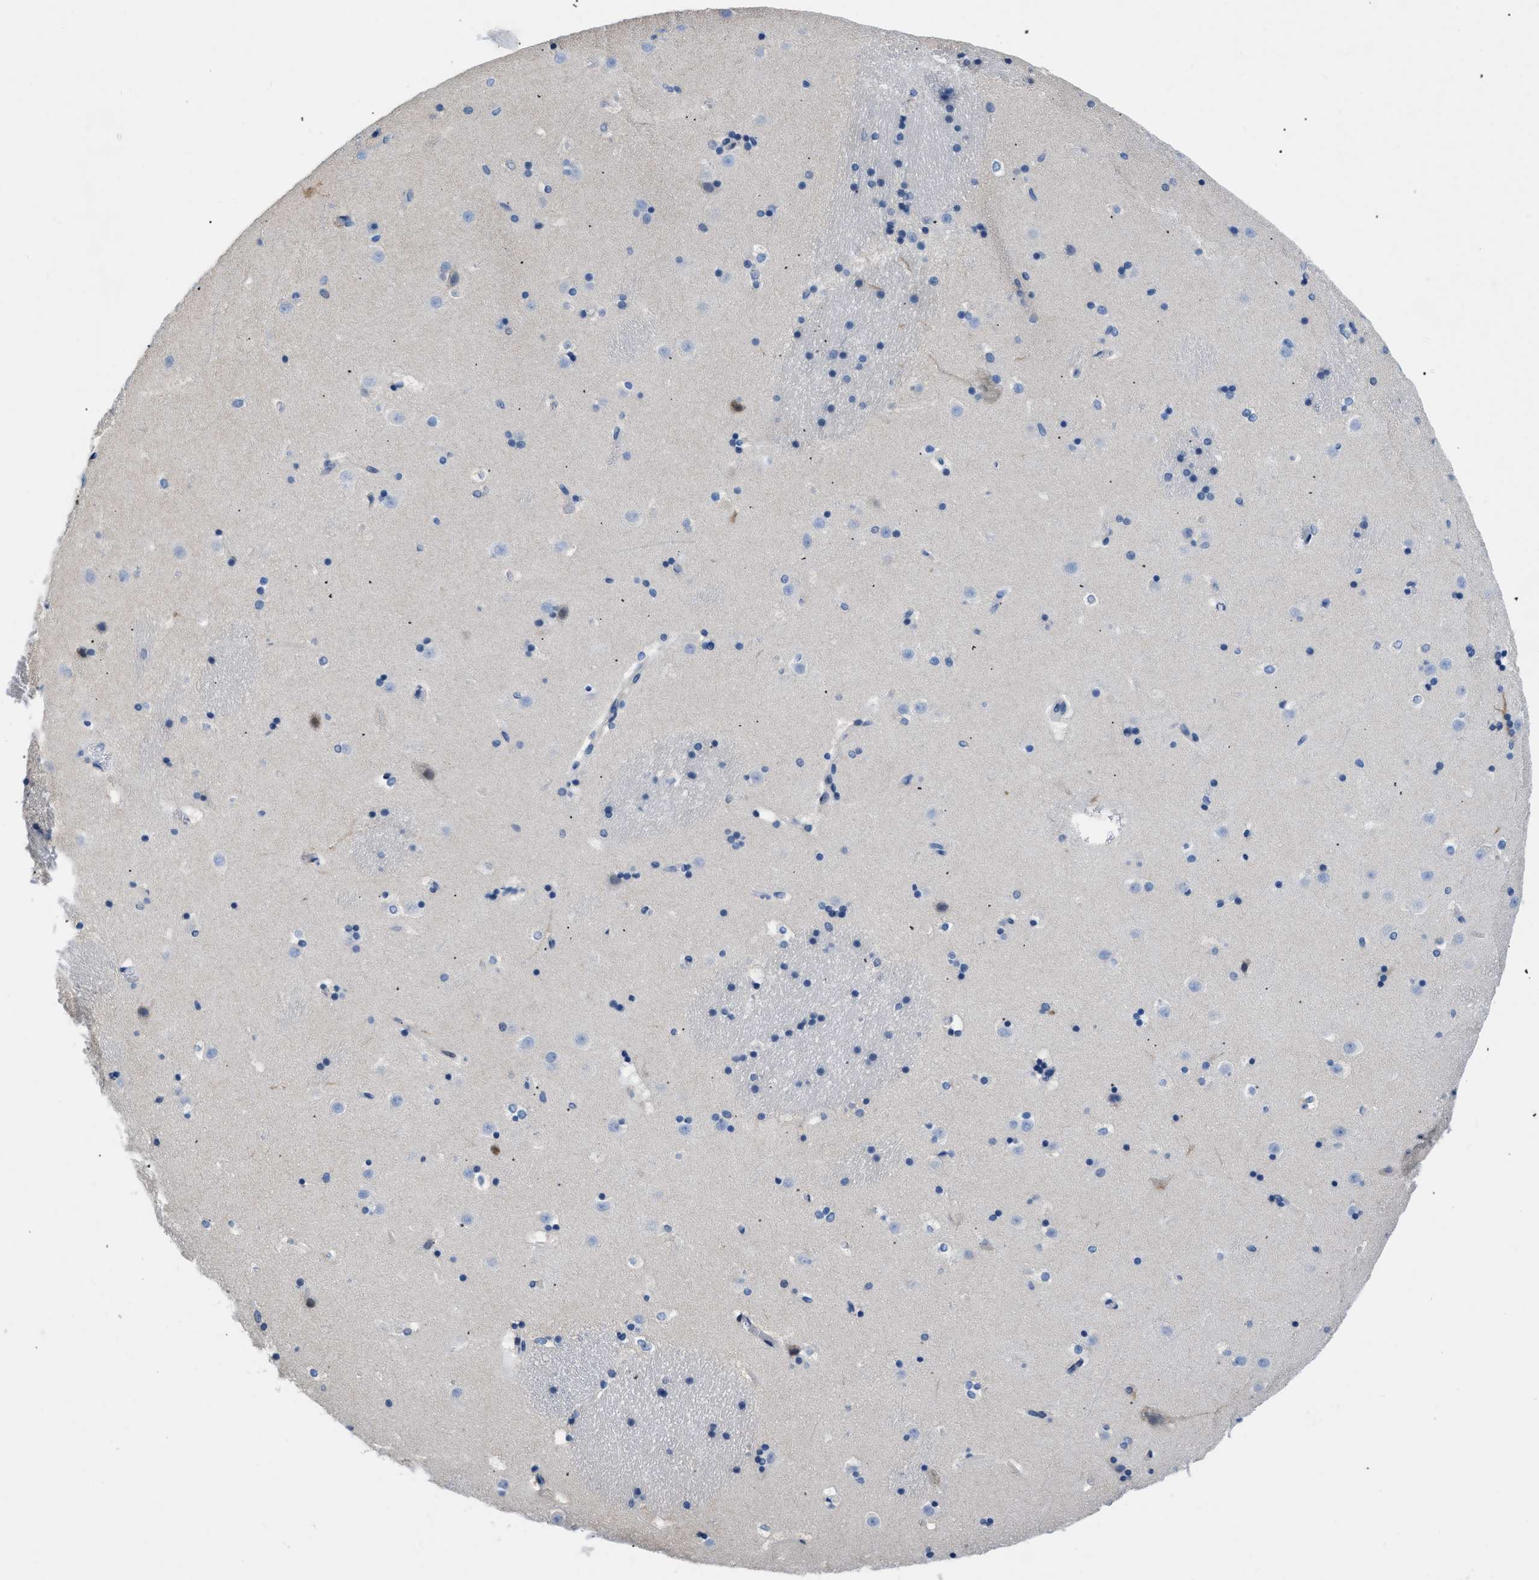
{"staining": {"intensity": "negative", "quantity": "none", "location": "none"}, "tissue": "caudate", "cell_type": "Glial cells", "image_type": "normal", "snomed": [{"axis": "morphology", "description": "Normal tissue, NOS"}, {"axis": "topography", "description": "Lateral ventricle wall"}], "caption": "The immunohistochemistry image has no significant positivity in glial cells of caudate. Brightfield microscopy of immunohistochemistry (IHC) stained with DAB (3,3'-diaminobenzidine) (brown) and hematoxylin (blue), captured at high magnification.", "gene": "BOLL", "patient": {"sex": "male", "age": 45}}